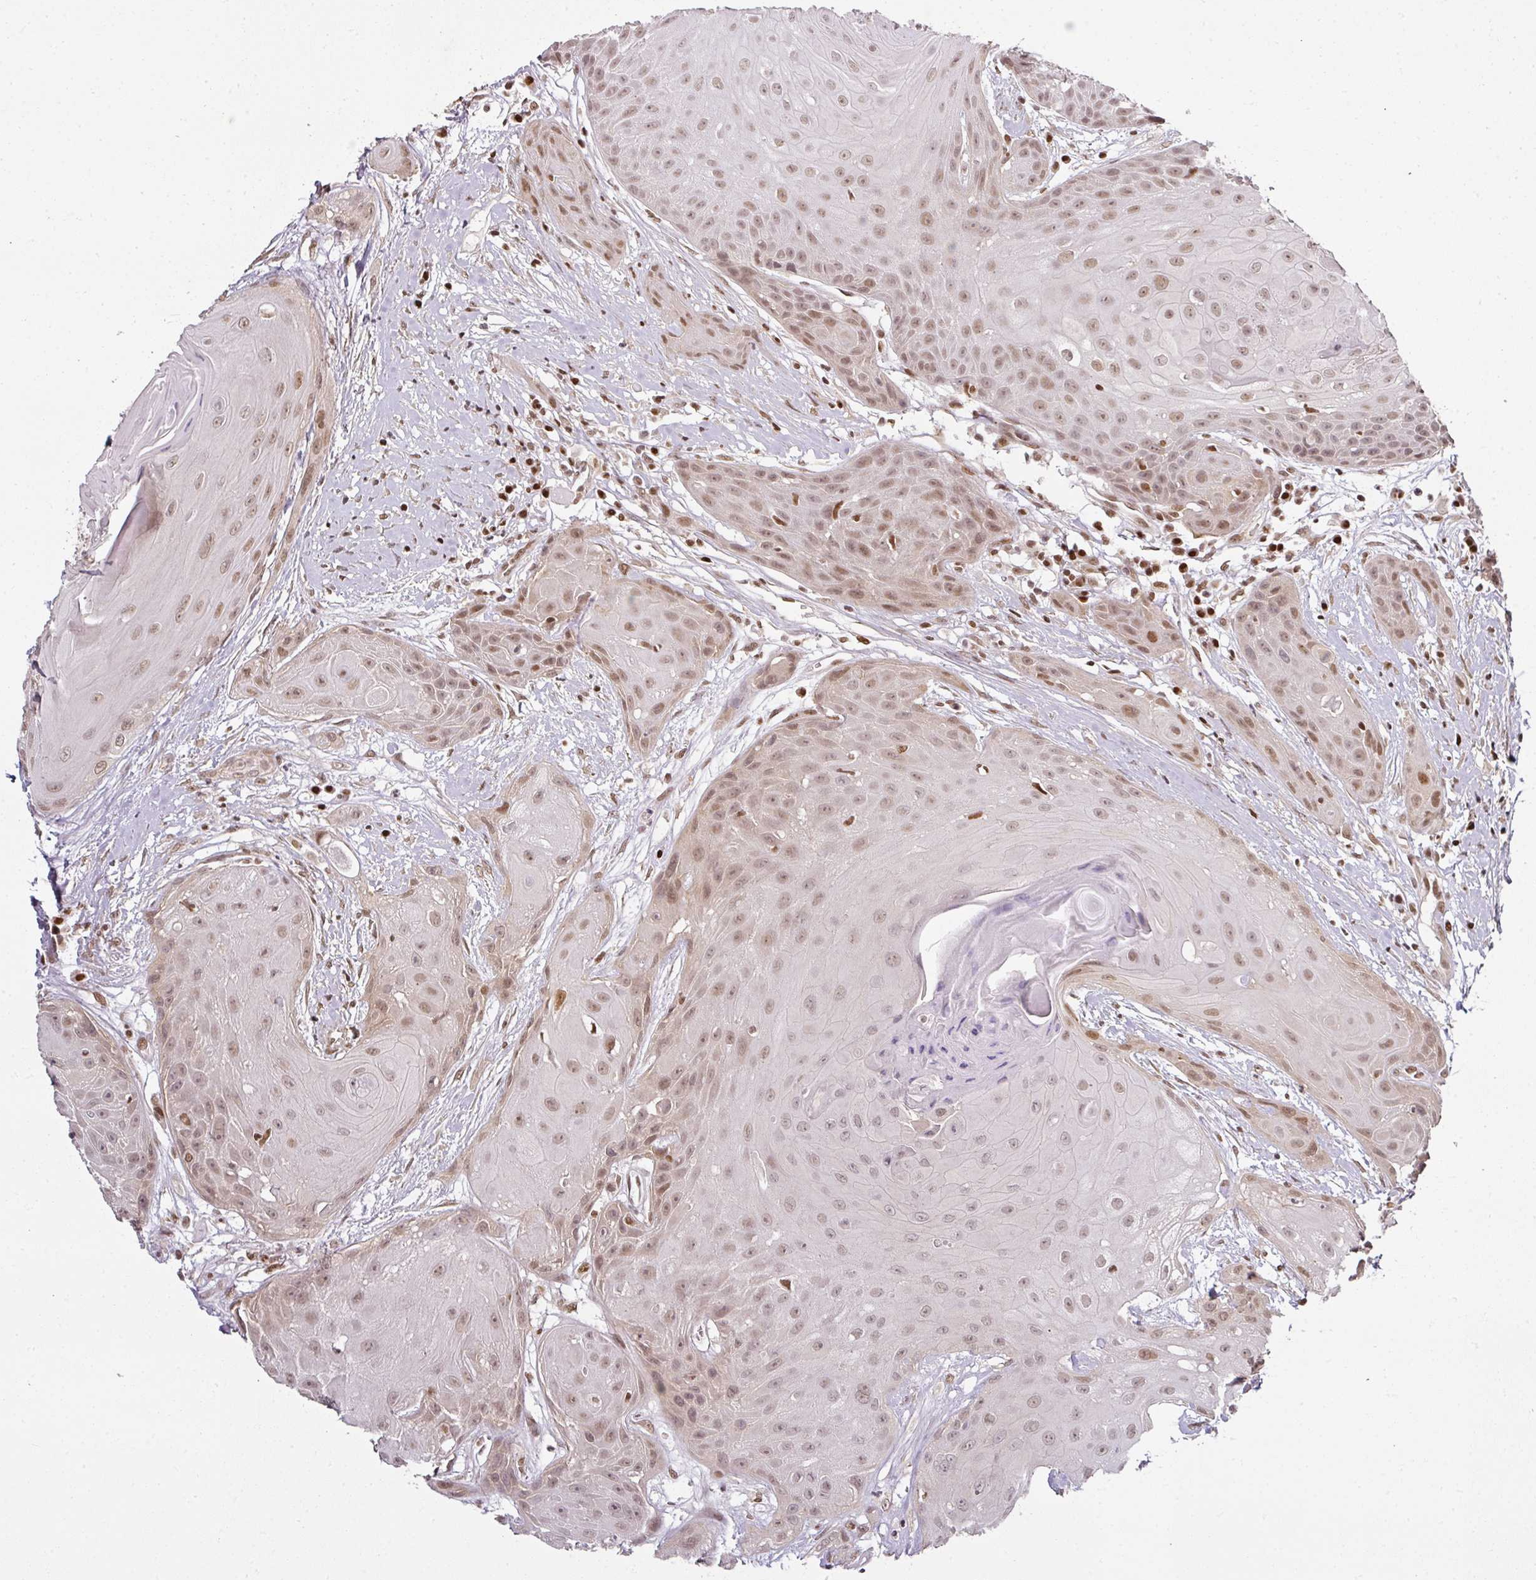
{"staining": {"intensity": "moderate", "quantity": ">75%", "location": "nuclear"}, "tissue": "head and neck cancer", "cell_type": "Tumor cells", "image_type": "cancer", "snomed": [{"axis": "morphology", "description": "Squamous cell carcinoma, NOS"}, {"axis": "topography", "description": "Head-Neck"}], "caption": "DAB immunohistochemical staining of human head and neck cancer (squamous cell carcinoma) displays moderate nuclear protein expression in about >75% of tumor cells.", "gene": "GPRIN2", "patient": {"sex": "female", "age": 73}}